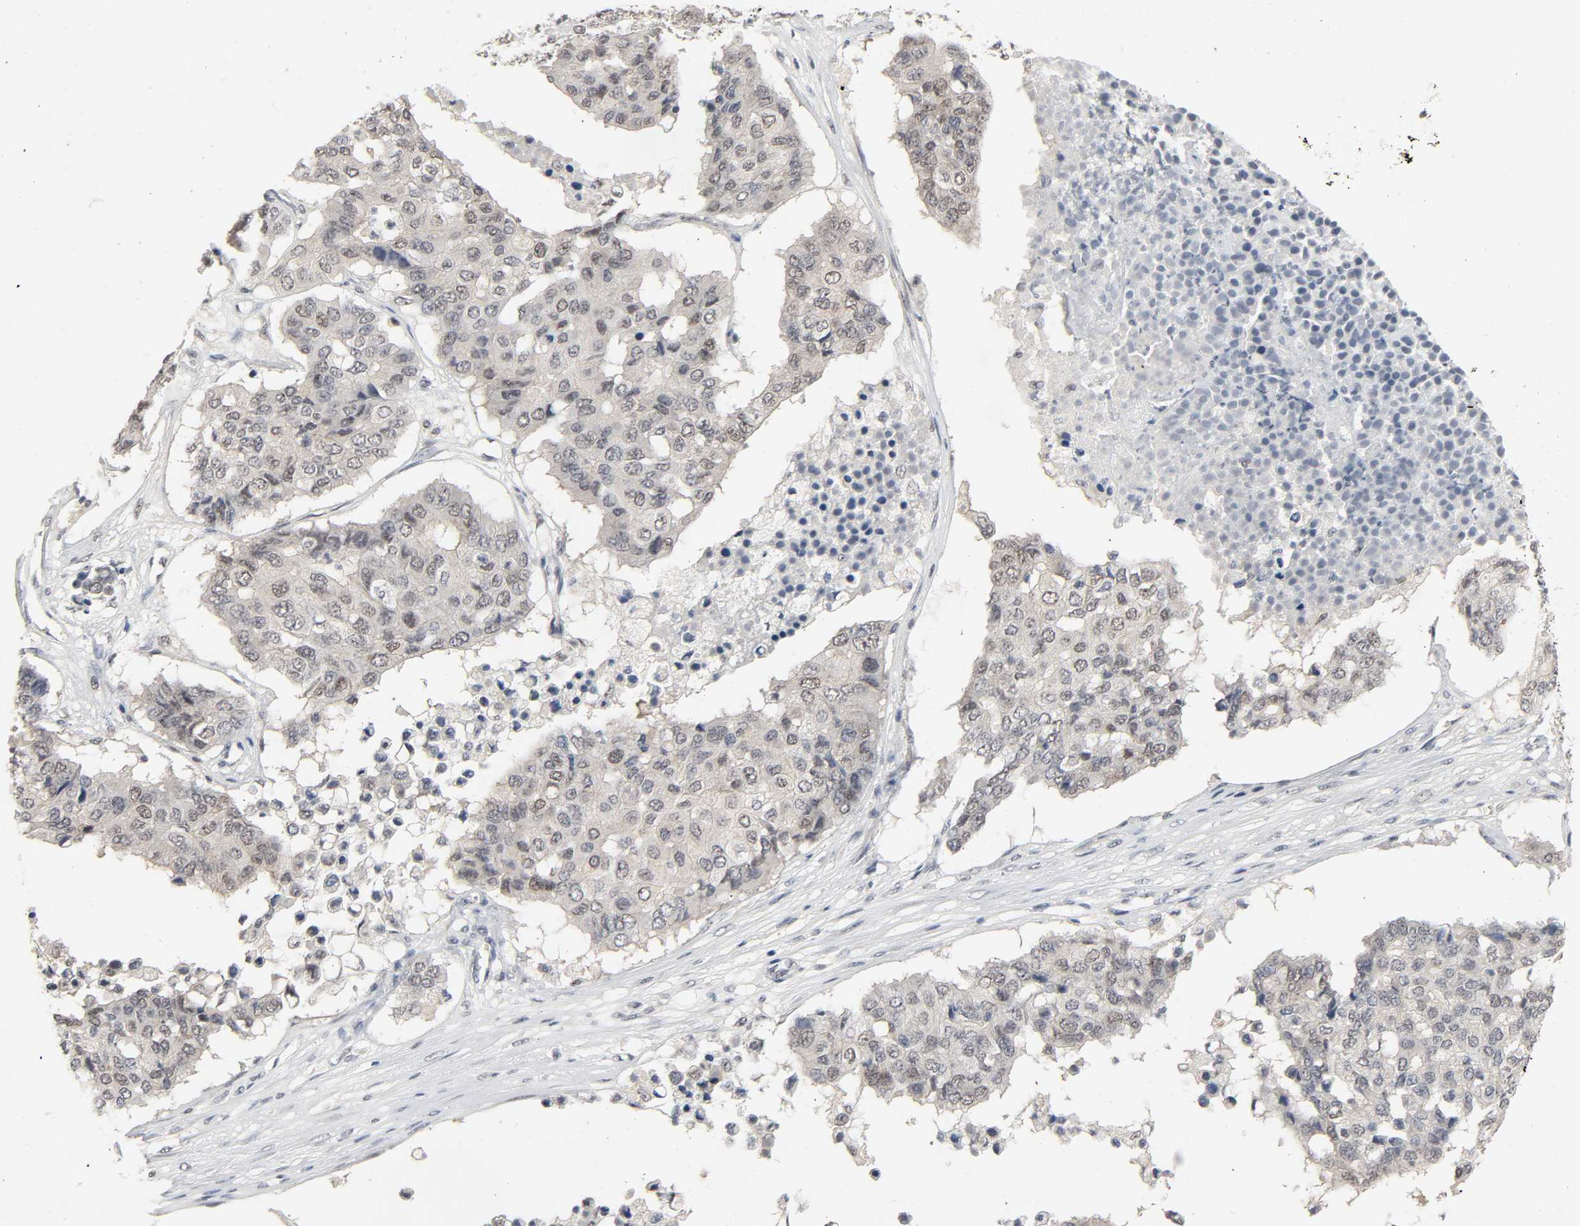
{"staining": {"intensity": "weak", "quantity": "25%-75%", "location": "nuclear"}, "tissue": "pancreatic cancer", "cell_type": "Tumor cells", "image_type": "cancer", "snomed": [{"axis": "morphology", "description": "Adenocarcinoma, NOS"}, {"axis": "topography", "description": "Pancreas"}], "caption": "Pancreatic adenocarcinoma stained with DAB immunohistochemistry exhibits low levels of weak nuclear positivity in about 25%-75% of tumor cells.", "gene": "MAPKAPK5", "patient": {"sex": "male", "age": 50}}